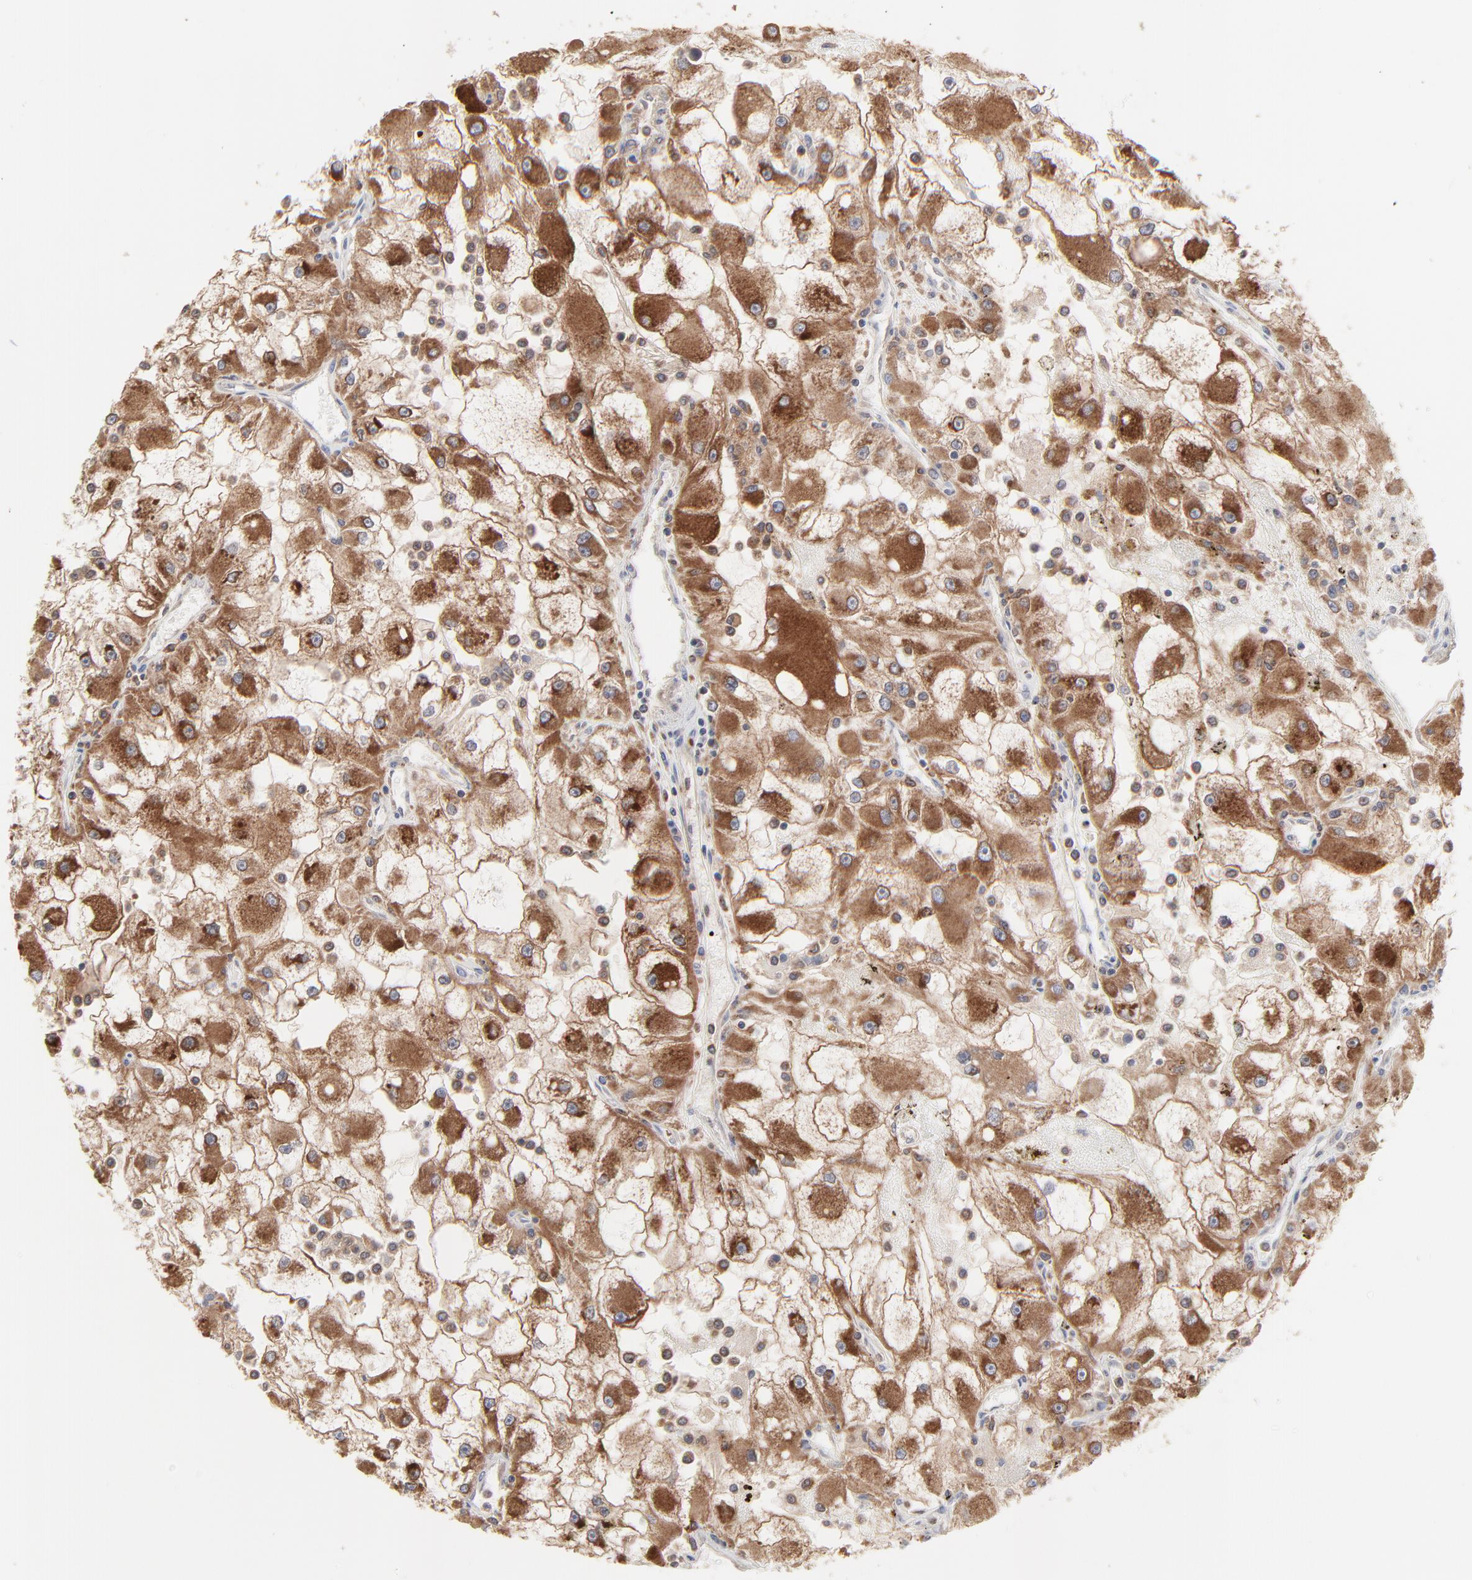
{"staining": {"intensity": "strong", "quantity": ">75%", "location": "cytoplasmic/membranous"}, "tissue": "renal cancer", "cell_type": "Tumor cells", "image_type": "cancer", "snomed": [{"axis": "morphology", "description": "Adenocarcinoma, NOS"}, {"axis": "topography", "description": "Kidney"}], "caption": "High-magnification brightfield microscopy of renal cancer (adenocarcinoma) stained with DAB (3,3'-diaminobenzidine) (brown) and counterstained with hematoxylin (blue). tumor cells exhibit strong cytoplasmic/membranous expression is appreciated in about>75% of cells.", "gene": "RAB9A", "patient": {"sex": "female", "age": 73}}